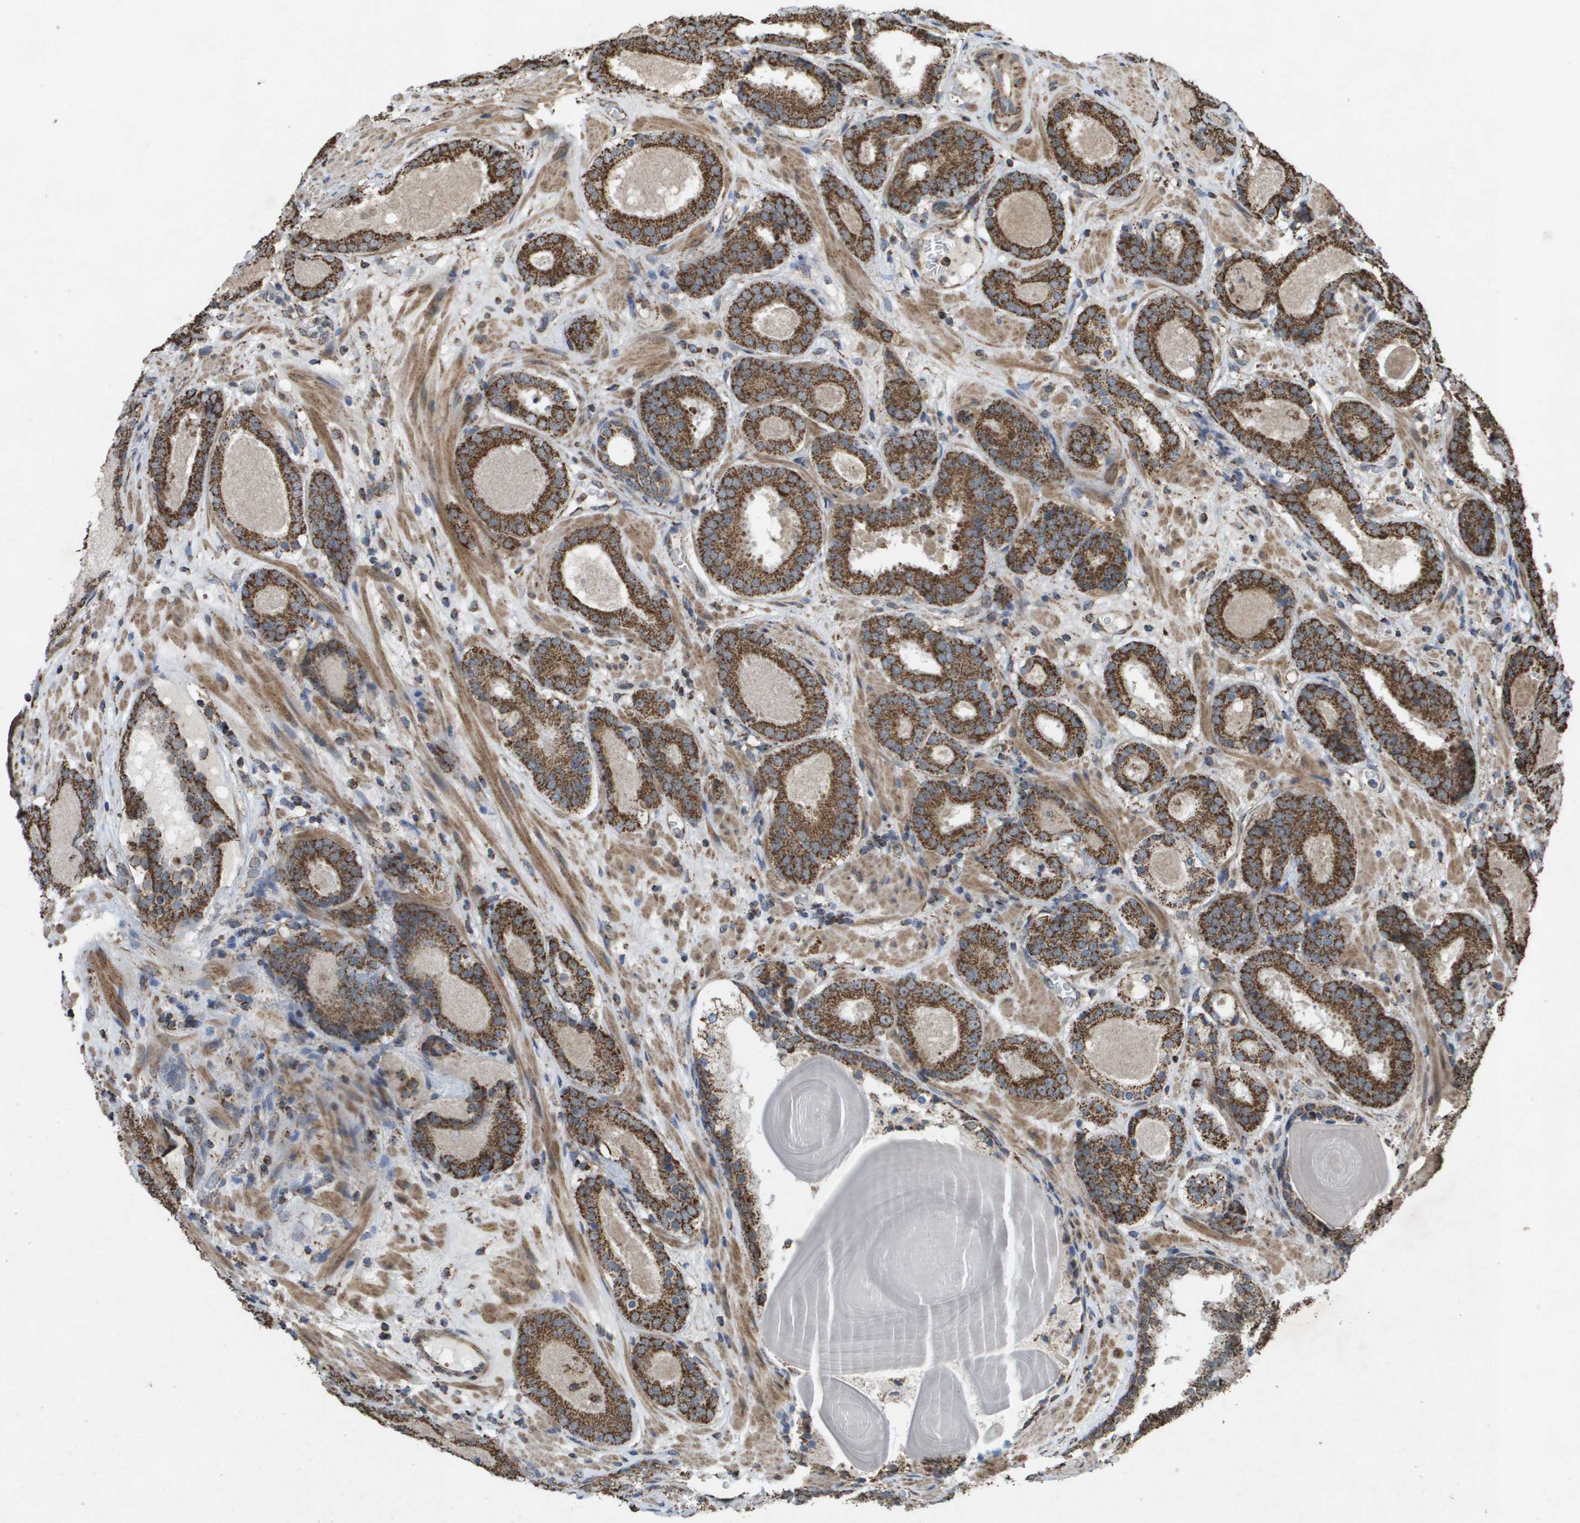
{"staining": {"intensity": "strong", "quantity": ">75%", "location": "cytoplasmic/membranous"}, "tissue": "prostate cancer", "cell_type": "Tumor cells", "image_type": "cancer", "snomed": [{"axis": "morphology", "description": "Adenocarcinoma, Low grade"}, {"axis": "topography", "description": "Prostate"}], "caption": "The histopathology image exhibits a brown stain indicating the presence of a protein in the cytoplasmic/membranous of tumor cells in prostate cancer (low-grade adenocarcinoma).", "gene": "HSPE1", "patient": {"sex": "male", "age": 69}}